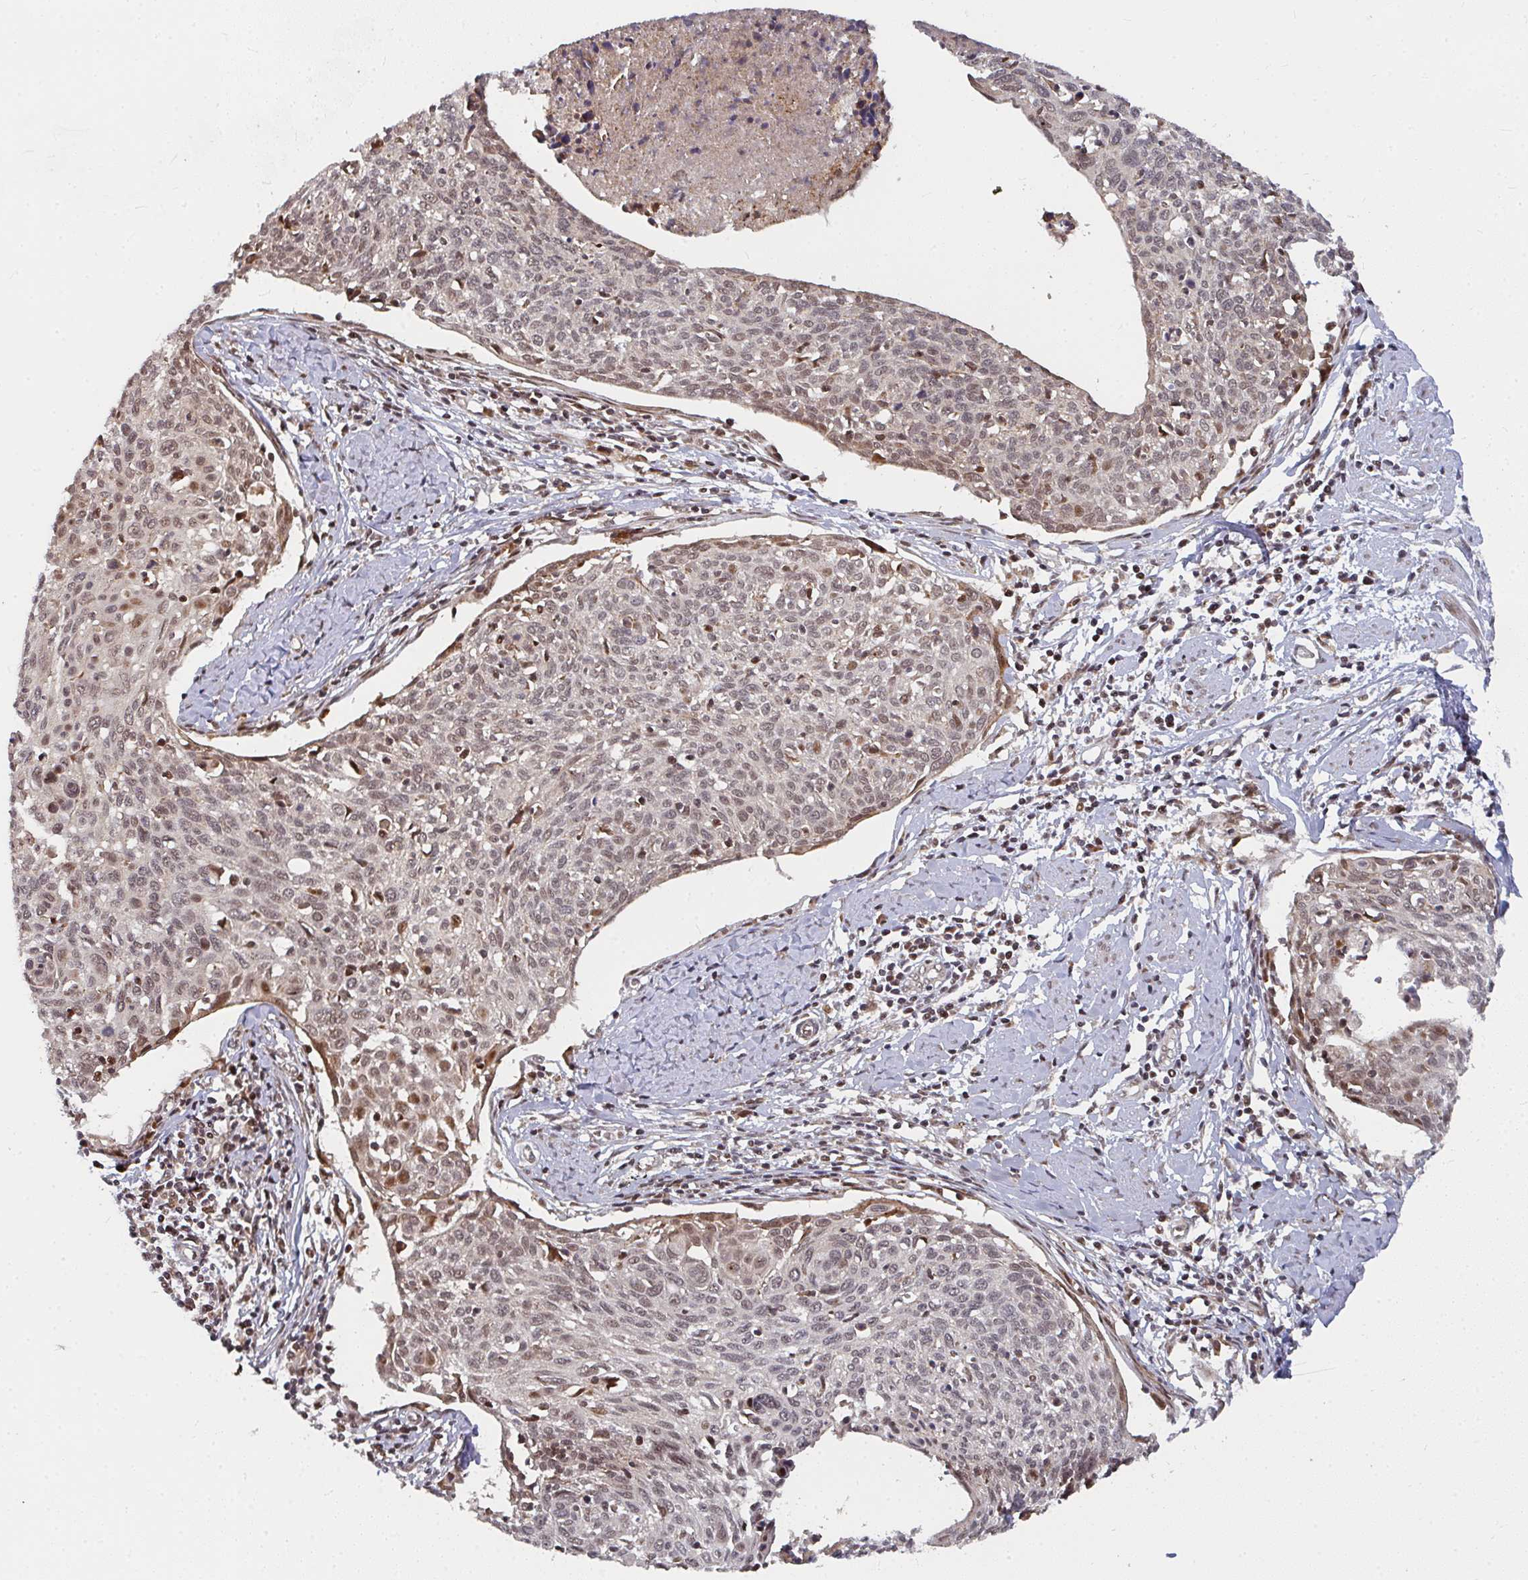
{"staining": {"intensity": "weak", "quantity": ">75%", "location": "nuclear"}, "tissue": "cervical cancer", "cell_type": "Tumor cells", "image_type": "cancer", "snomed": [{"axis": "morphology", "description": "Squamous cell carcinoma, NOS"}, {"axis": "topography", "description": "Cervix"}], "caption": "Immunohistochemistry image of neoplastic tissue: cervical cancer stained using immunohistochemistry (IHC) shows low levels of weak protein expression localized specifically in the nuclear of tumor cells, appearing as a nuclear brown color.", "gene": "RBBP5", "patient": {"sex": "female", "age": 49}}